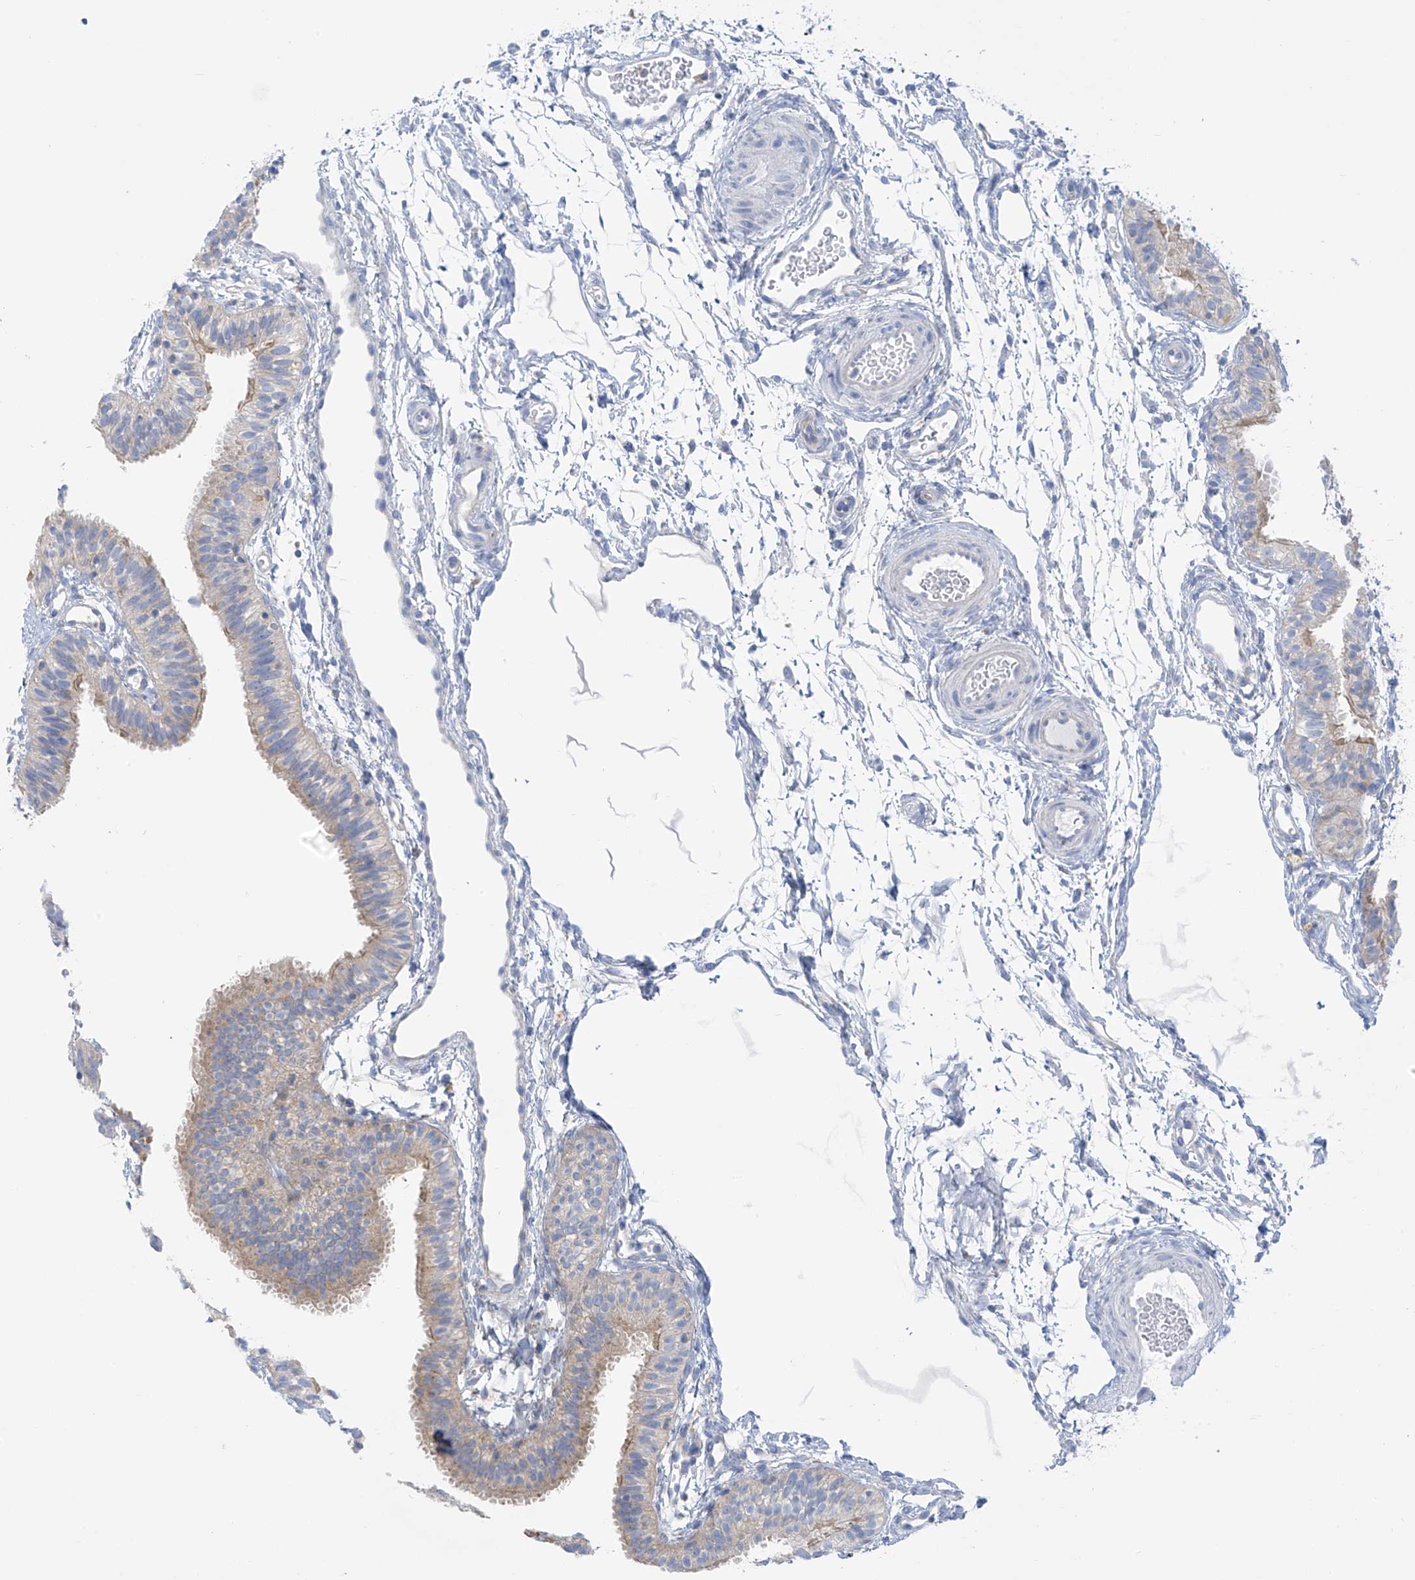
{"staining": {"intensity": "weak", "quantity": "<25%", "location": "cytoplasmic/membranous"}, "tissue": "fallopian tube", "cell_type": "Glandular cells", "image_type": "normal", "snomed": [{"axis": "morphology", "description": "Normal tissue, NOS"}, {"axis": "topography", "description": "Fallopian tube"}], "caption": "DAB (3,3'-diaminobenzidine) immunohistochemical staining of benign human fallopian tube demonstrates no significant positivity in glandular cells. (DAB immunohistochemistry, high magnification).", "gene": "SLC6A12", "patient": {"sex": "female", "age": 35}}